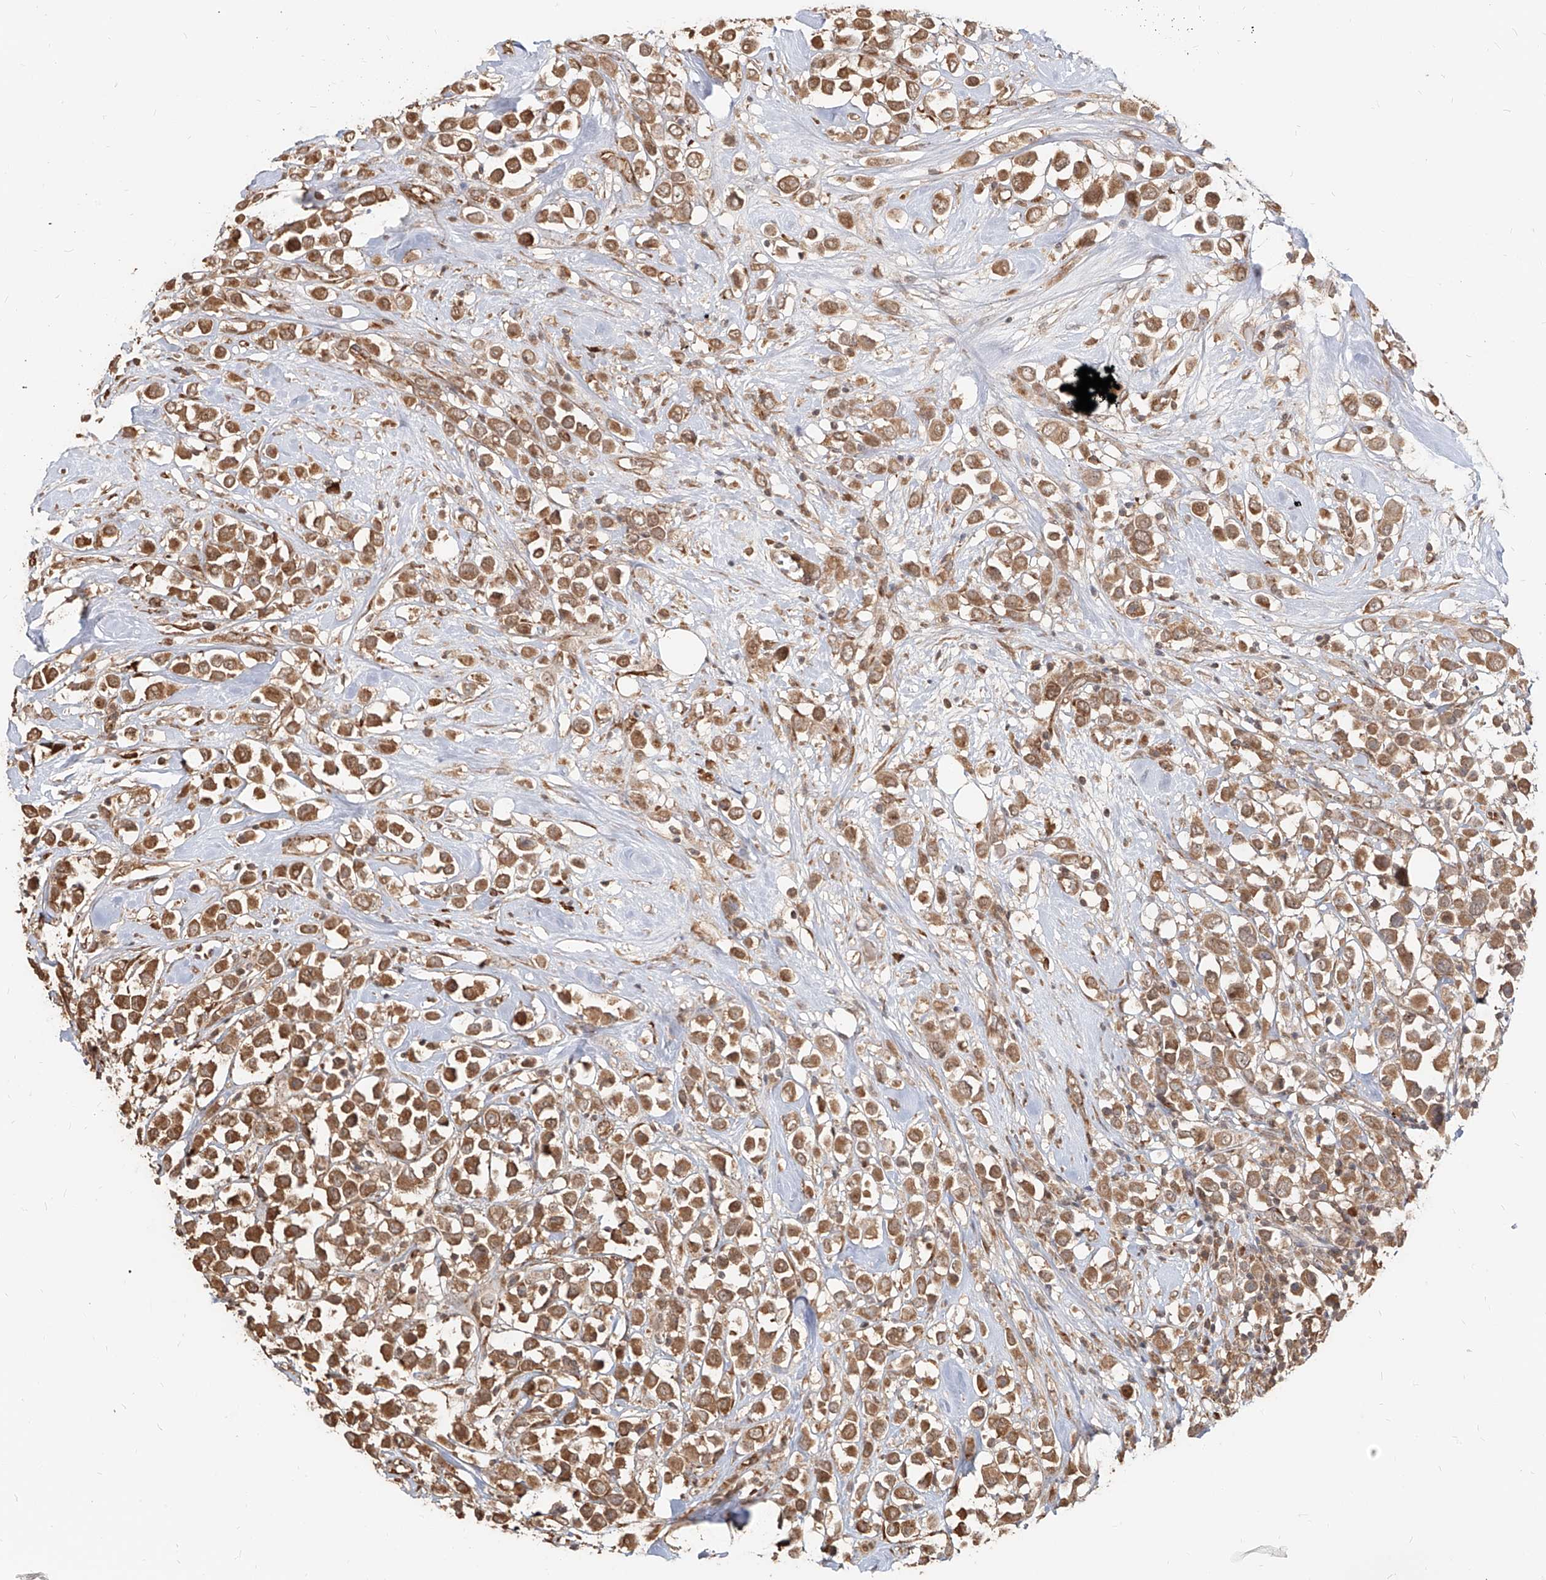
{"staining": {"intensity": "moderate", "quantity": ">75%", "location": "cytoplasmic/membranous"}, "tissue": "breast cancer", "cell_type": "Tumor cells", "image_type": "cancer", "snomed": [{"axis": "morphology", "description": "Duct carcinoma"}, {"axis": "topography", "description": "Breast"}], "caption": "Breast cancer (intraductal carcinoma) stained with a brown dye demonstrates moderate cytoplasmic/membranous positive expression in about >75% of tumor cells.", "gene": "UBE2K", "patient": {"sex": "female", "age": 61}}